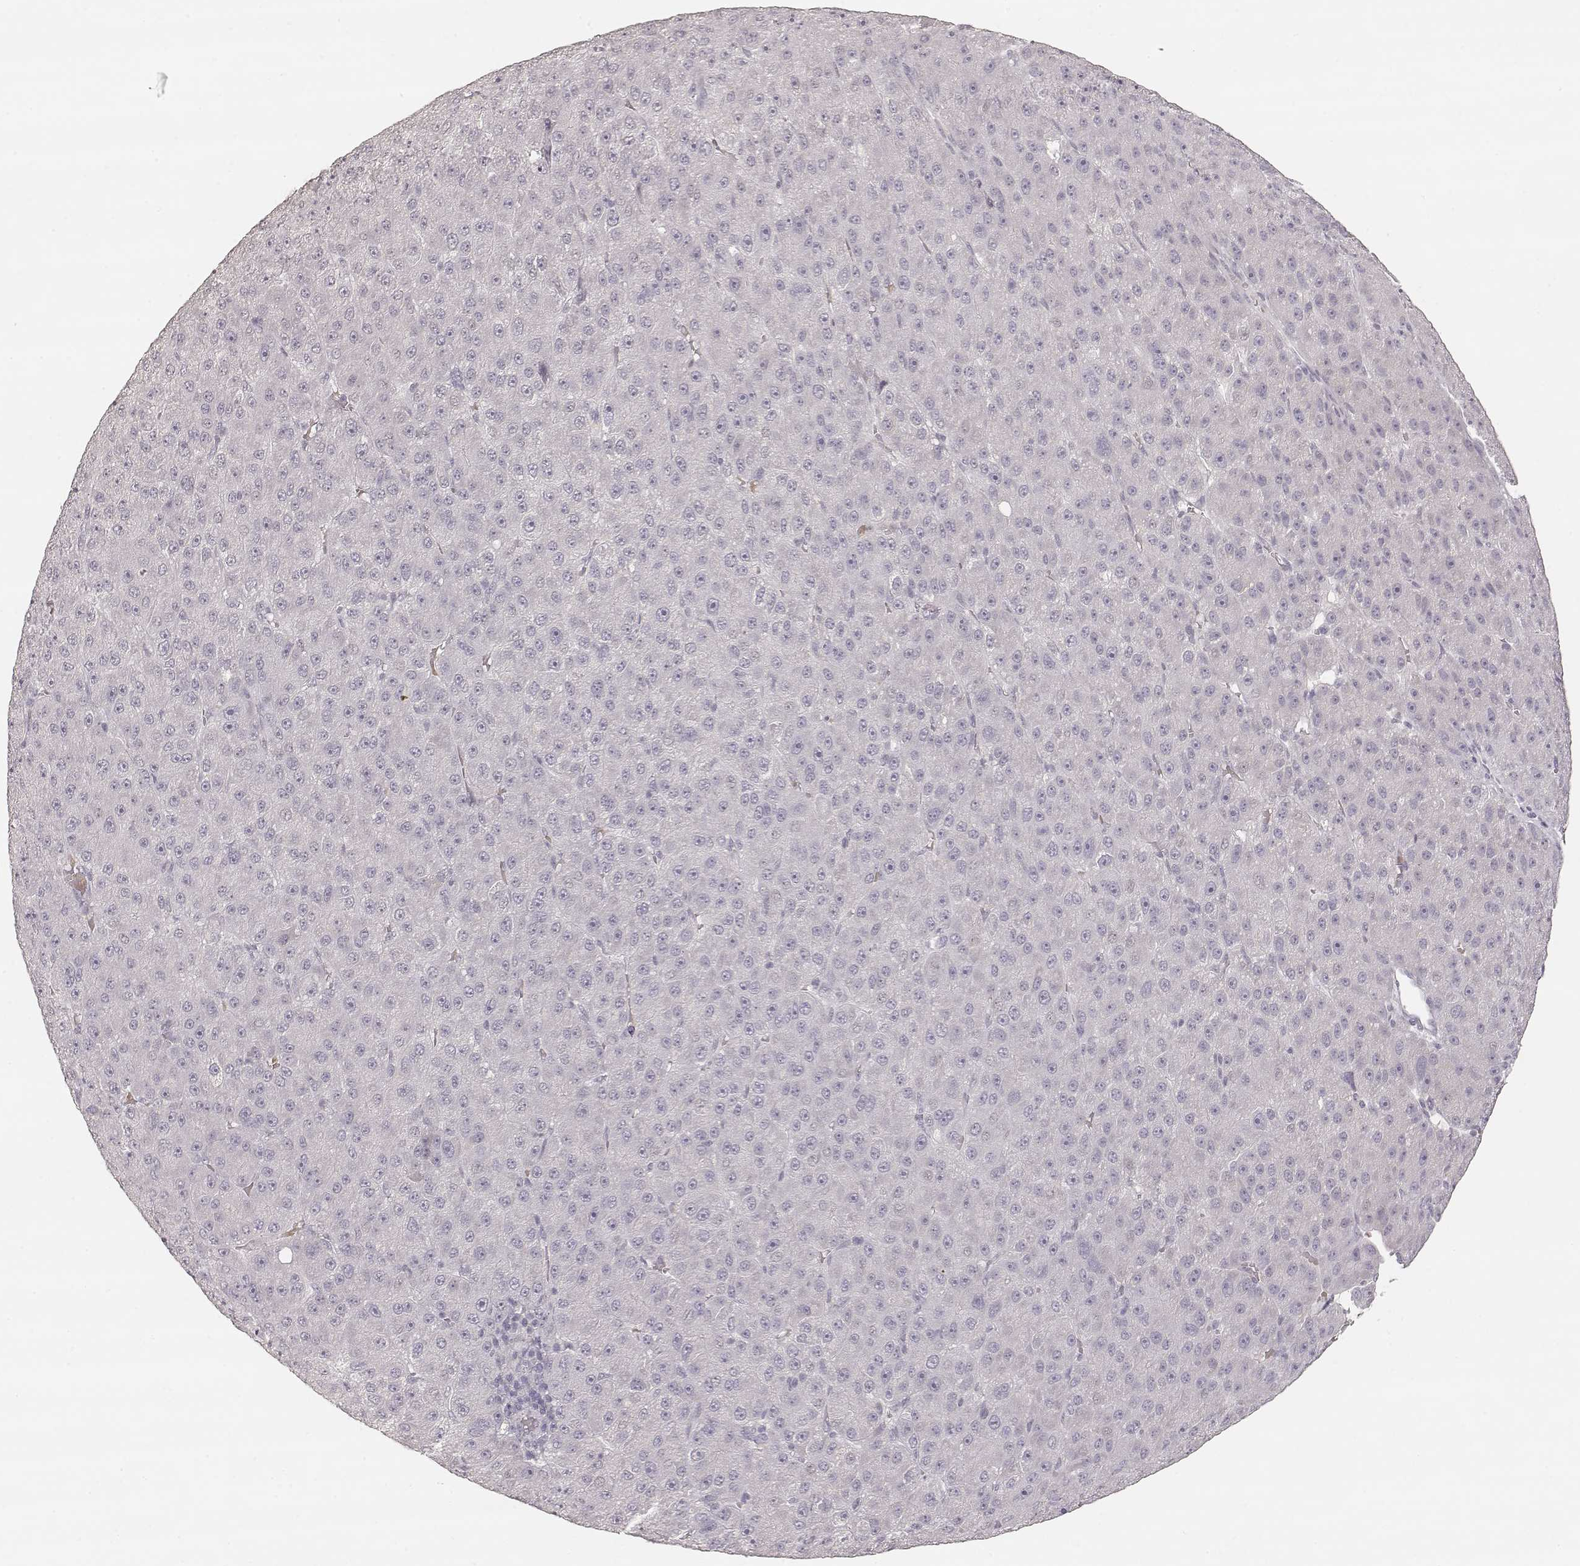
{"staining": {"intensity": "negative", "quantity": "none", "location": "none"}, "tissue": "liver cancer", "cell_type": "Tumor cells", "image_type": "cancer", "snomed": [{"axis": "morphology", "description": "Carcinoma, Hepatocellular, NOS"}, {"axis": "topography", "description": "Liver"}], "caption": "Liver cancer (hepatocellular carcinoma) was stained to show a protein in brown. There is no significant staining in tumor cells.", "gene": "LAMC2", "patient": {"sex": "male", "age": 67}}